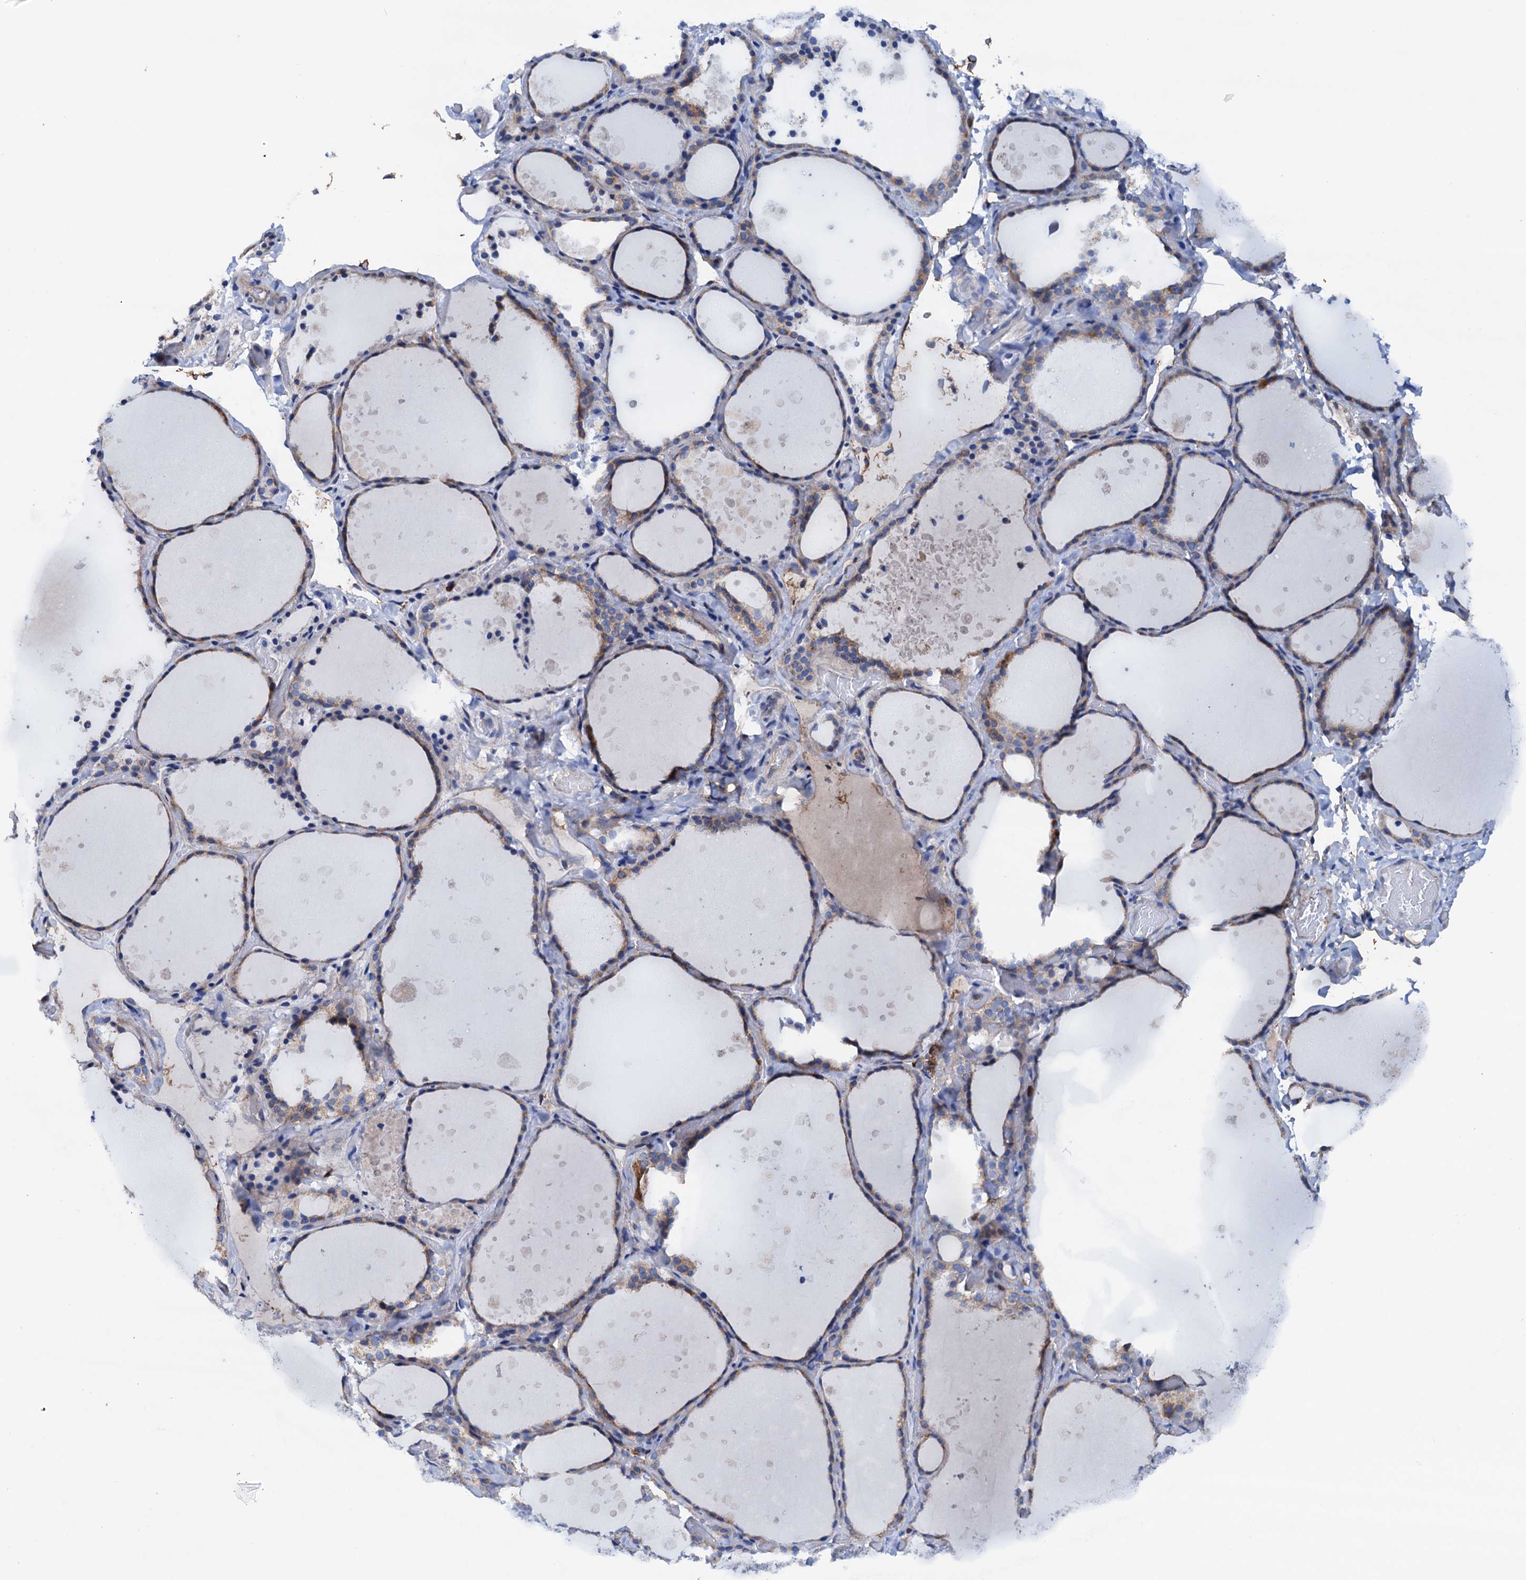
{"staining": {"intensity": "moderate", "quantity": "<25%", "location": "cytoplasmic/membranous"}, "tissue": "thyroid gland", "cell_type": "Glandular cells", "image_type": "normal", "snomed": [{"axis": "morphology", "description": "Normal tissue, NOS"}, {"axis": "topography", "description": "Thyroid gland"}], "caption": "High-magnification brightfield microscopy of unremarkable thyroid gland stained with DAB (3,3'-diaminobenzidine) (brown) and counterstained with hematoxylin (blue). glandular cells exhibit moderate cytoplasmic/membranous expression is identified in approximately<25% of cells.", "gene": "RASSF9", "patient": {"sex": "female", "age": 44}}